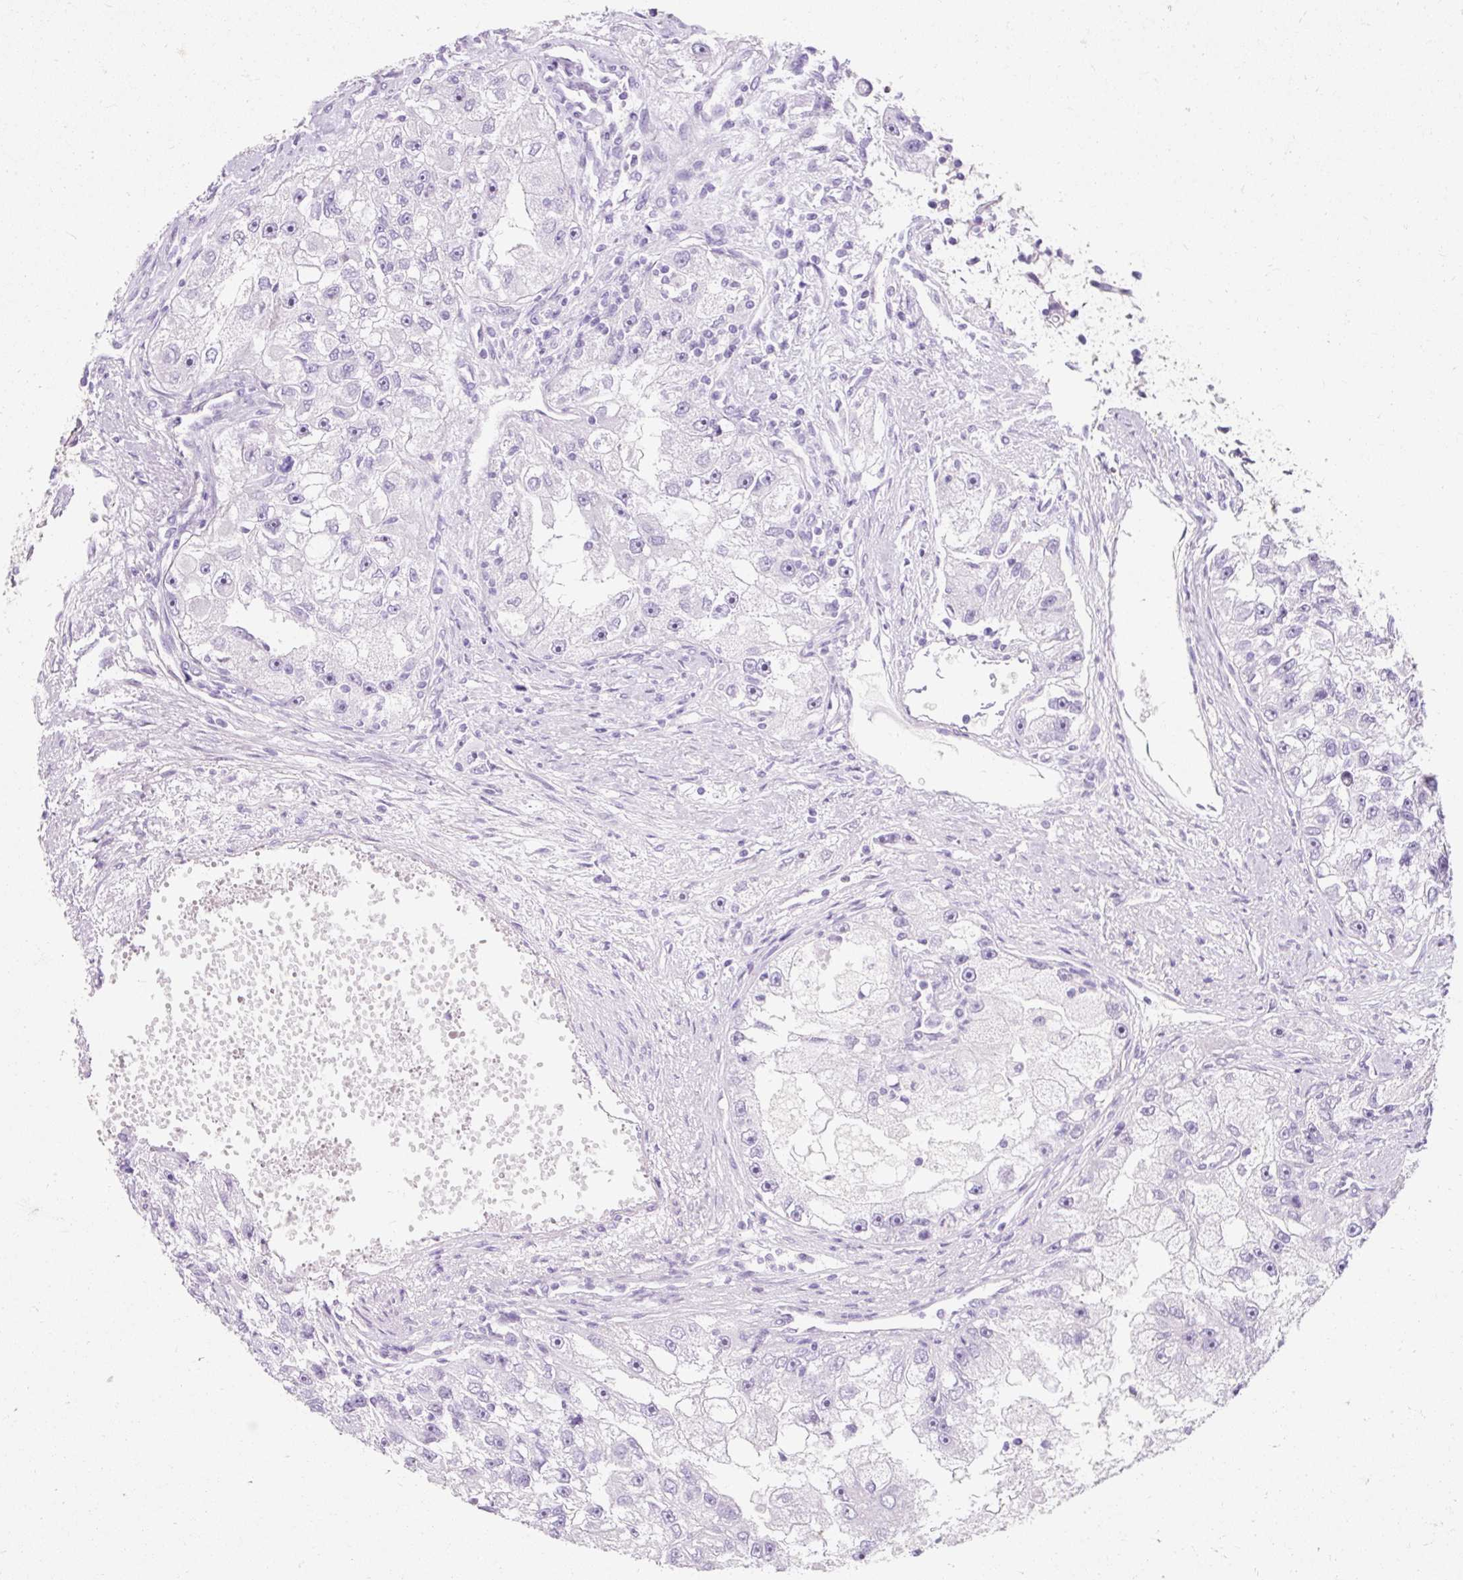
{"staining": {"intensity": "negative", "quantity": "none", "location": "none"}, "tissue": "renal cancer", "cell_type": "Tumor cells", "image_type": "cancer", "snomed": [{"axis": "morphology", "description": "Adenocarcinoma, NOS"}, {"axis": "topography", "description": "Kidney"}], "caption": "This photomicrograph is of renal adenocarcinoma stained with immunohistochemistry (IHC) to label a protein in brown with the nuclei are counter-stained blue. There is no staining in tumor cells.", "gene": "TMEM213", "patient": {"sex": "male", "age": 63}}